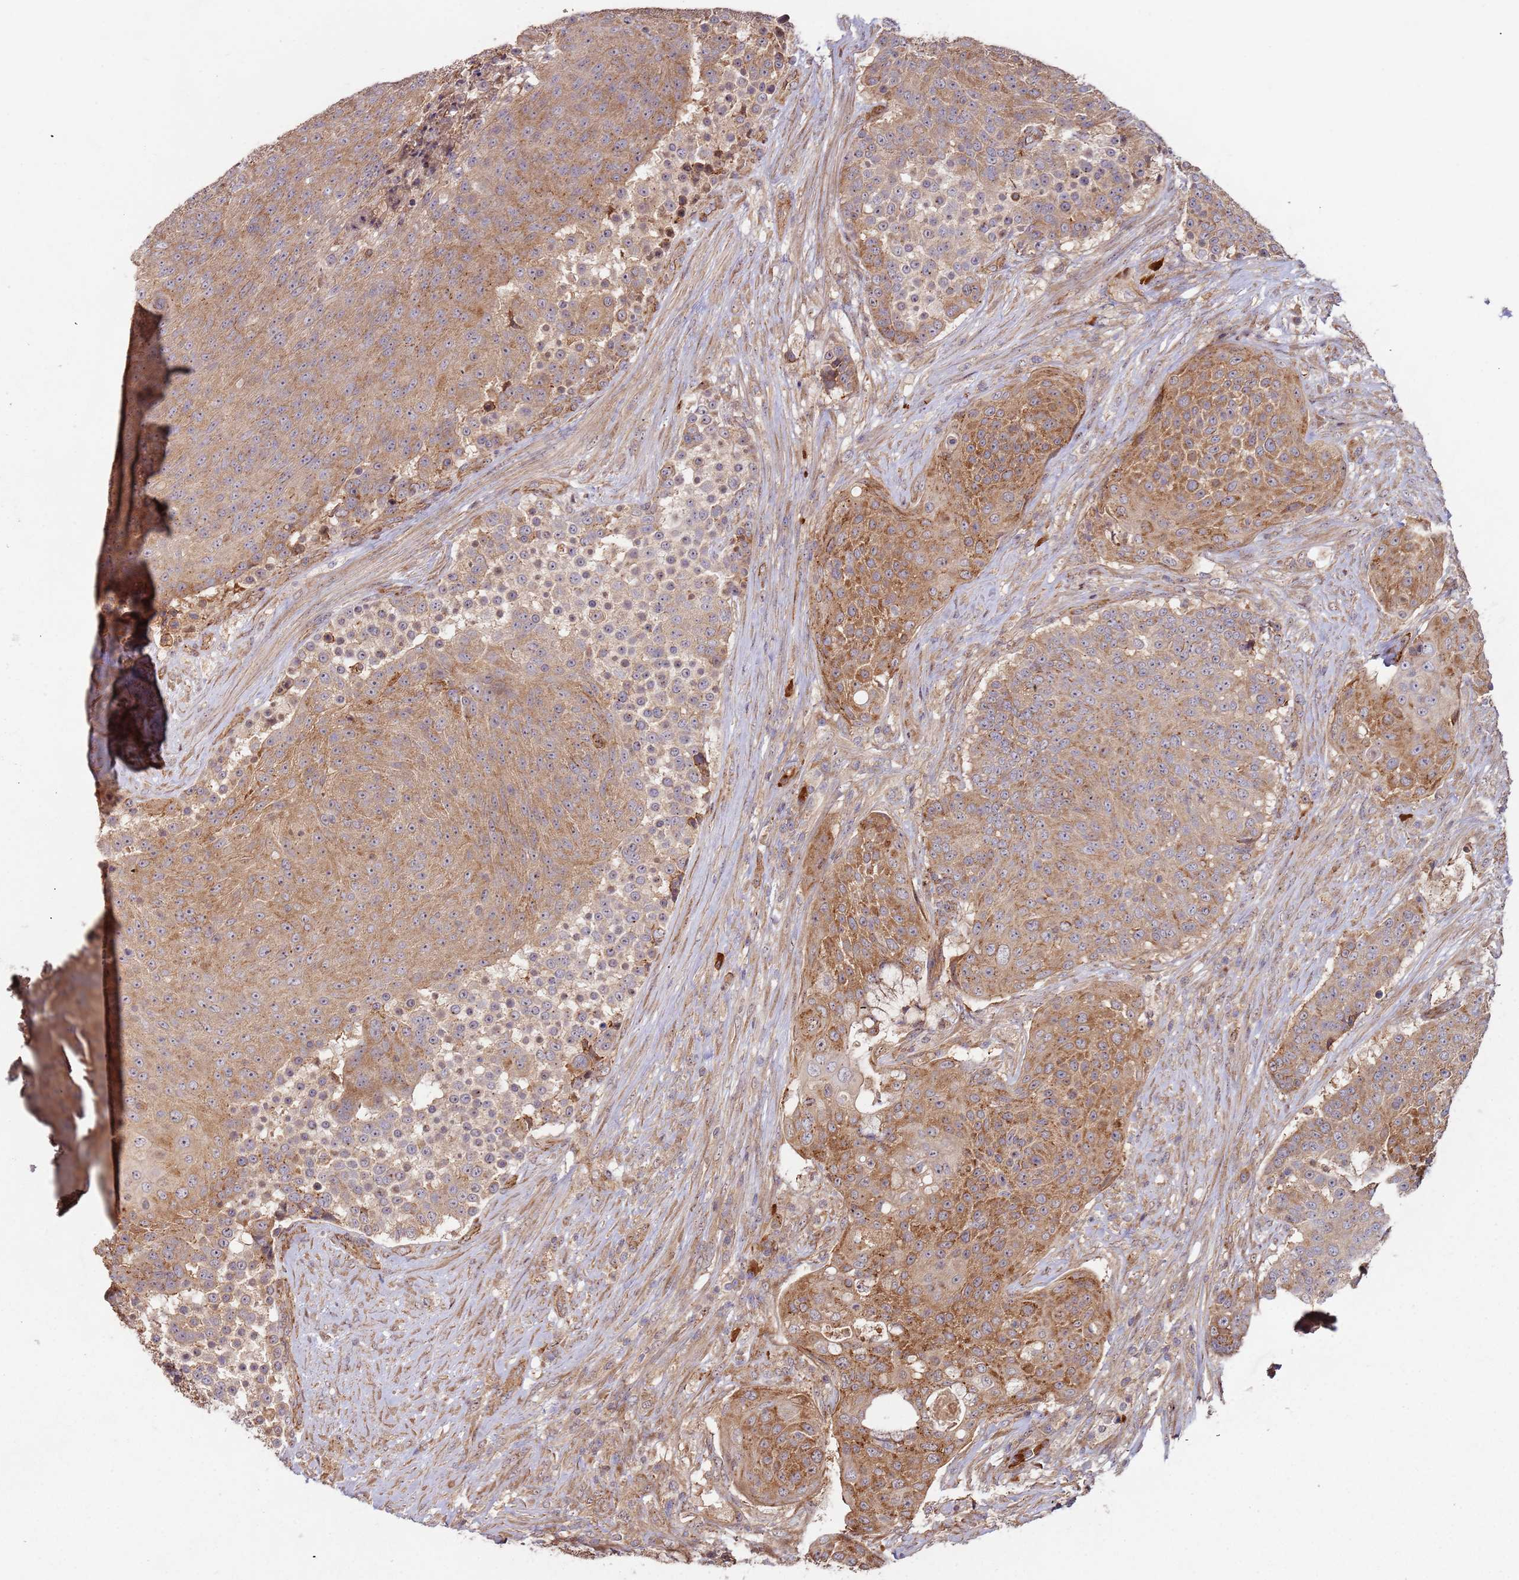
{"staining": {"intensity": "moderate", "quantity": ">75%", "location": "cytoplasmic/membranous"}, "tissue": "urothelial cancer", "cell_type": "Tumor cells", "image_type": "cancer", "snomed": [{"axis": "morphology", "description": "Urothelial carcinoma, High grade"}, {"axis": "topography", "description": "Urinary bladder"}], "caption": "Urothelial cancer stained with immunohistochemistry exhibits moderate cytoplasmic/membranous positivity in about >75% of tumor cells.", "gene": "KANSL1L", "patient": {"sex": "female", "age": 63}}